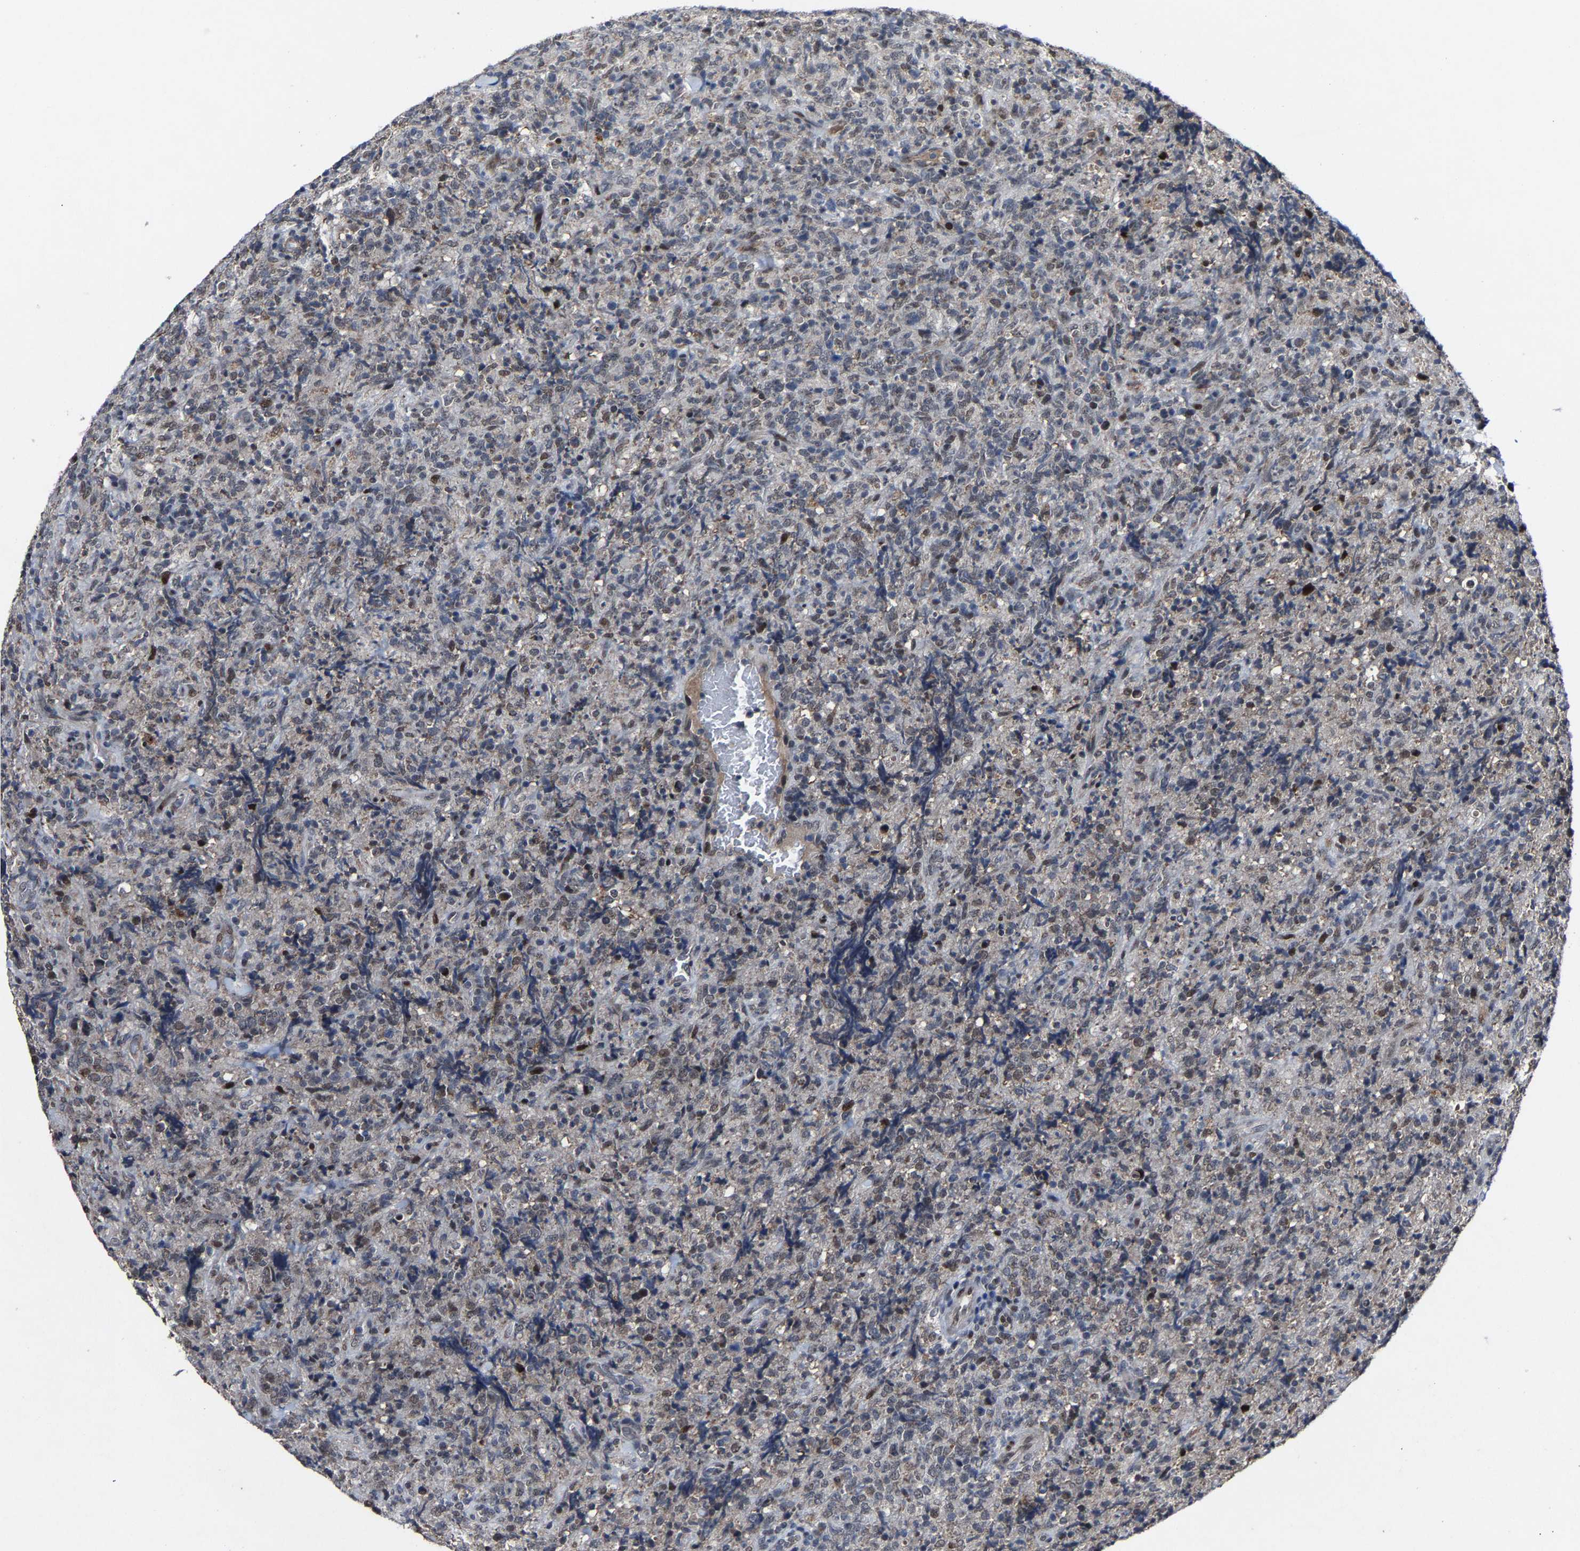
{"staining": {"intensity": "strong", "quantity": "<25%", "location": "nuclear"}, "tissue": "lymphoma", "cell_type": "Tumor cells", "image_type": "cancer", "snomed": [{"axis": "morphology", "description": "Malignant lymphoma, non-Hodgkin's type, High grade"}, {"axis": "topography", "description": "Tonsil"}], "caption": "Immunohistochemistry image of neoplastic tissue: human lymphoma stained using immunohistochemistry (IHC) exhibits medium levels of strong protein expression localized specifically in the nuclear of tumor cells, appearing as a nuclear brown color.", "gene": "LSM8", "patient": {"sex": "female", "age": 36}}